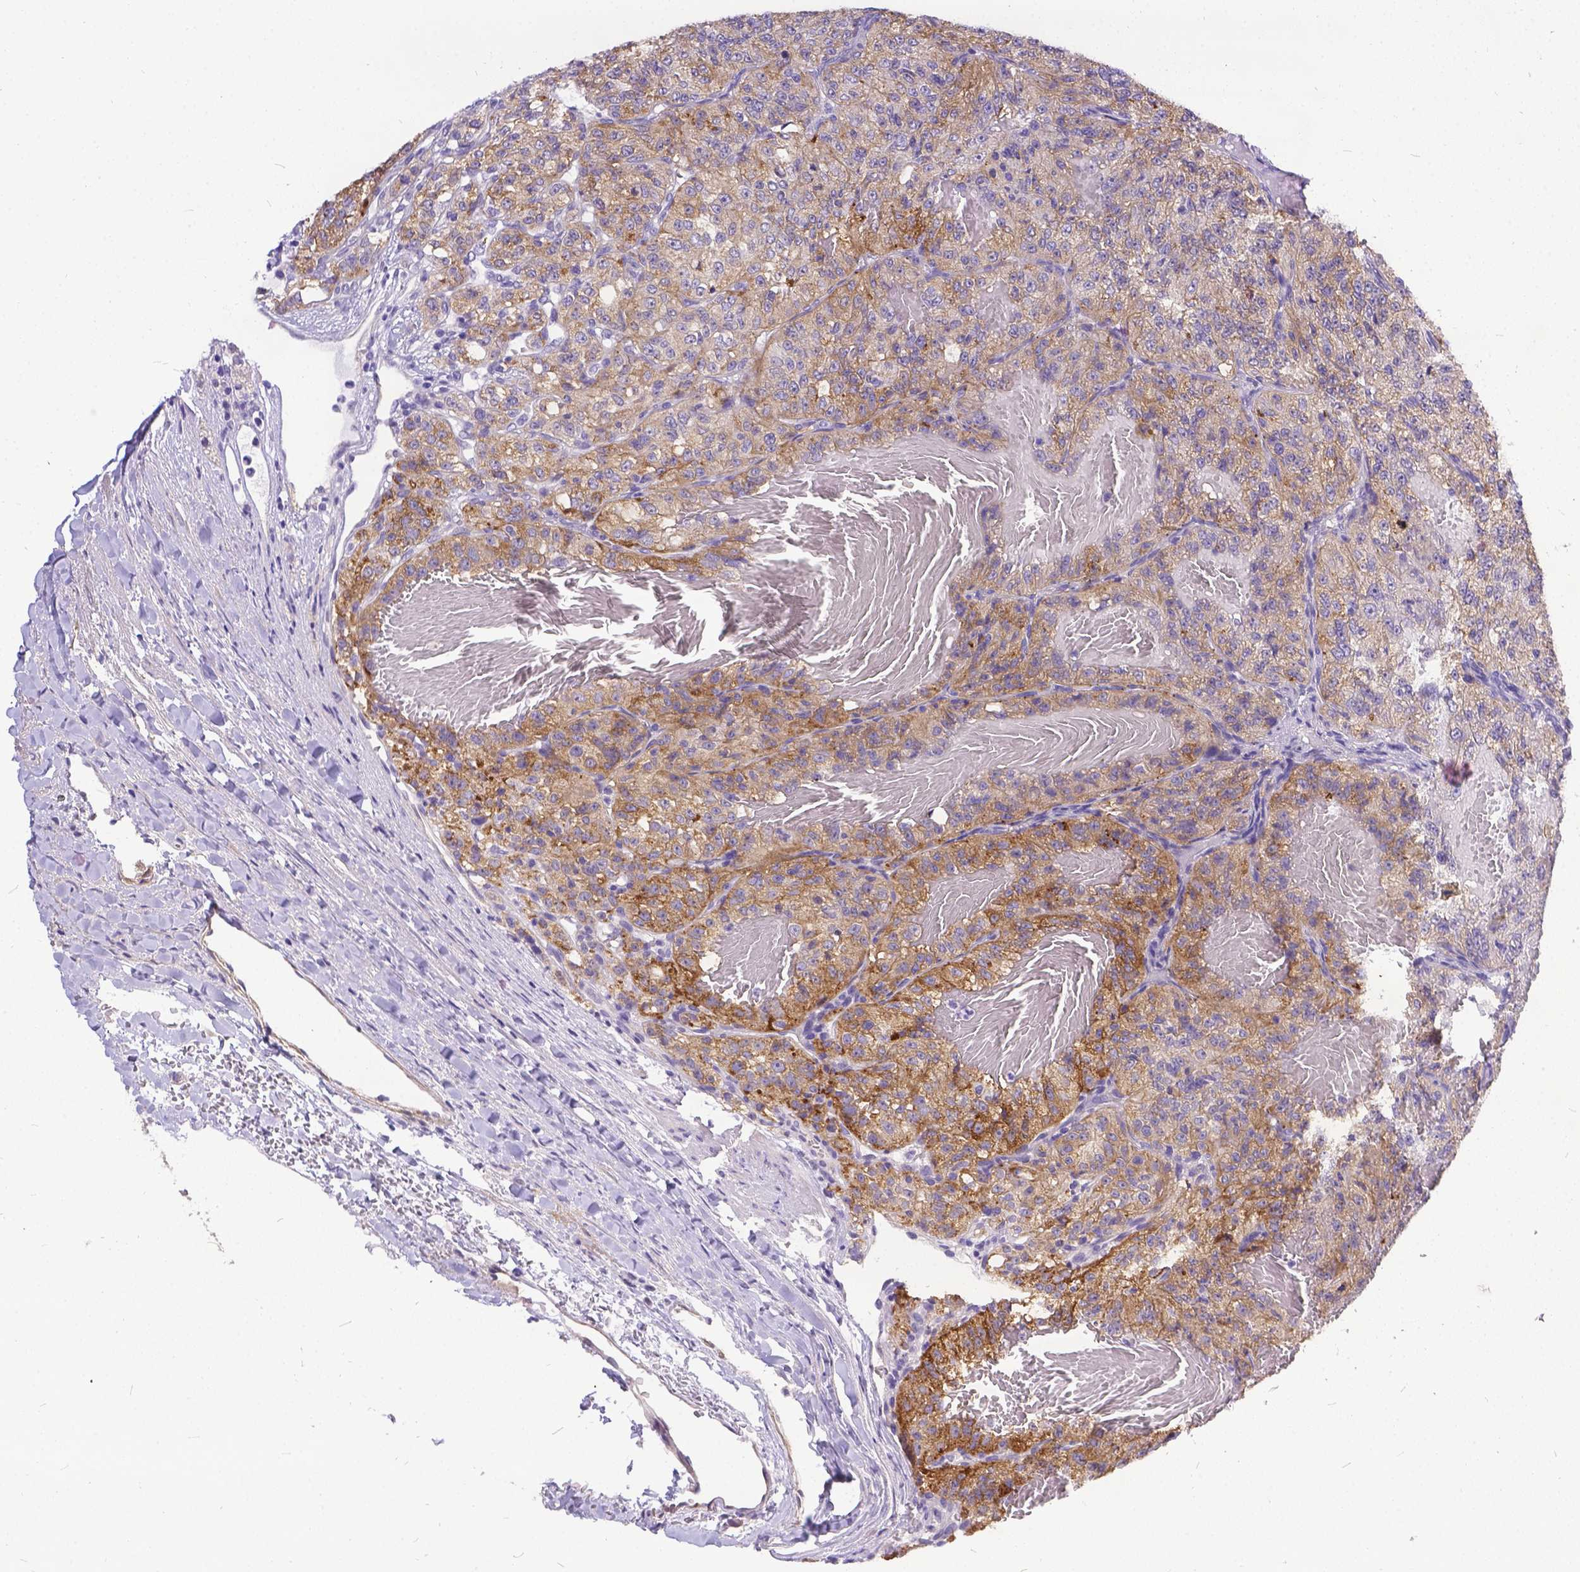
{"staining": {"intensity": "moderate", "quantity": ">75%", "location": "cytoplasmic/membranous"}, "tissue": "renal cancer", "cell_type": "Tumor cells", "image_type": "cancer", "snomed": [{"axis": "morphology", "description": "Adenocarcinoma, NOS"}, {"axis": "topography", "description": "Kidney"}], "caption": "This is an image of immunohistochemistry (IHC) staining of renal cancer (adenocarcinoma), which shows moderate positivity in the cytoplasmic/membranous of tumor cells.", "gene": "DLEC1", "patient": {"sex": "female", "age": 63}}